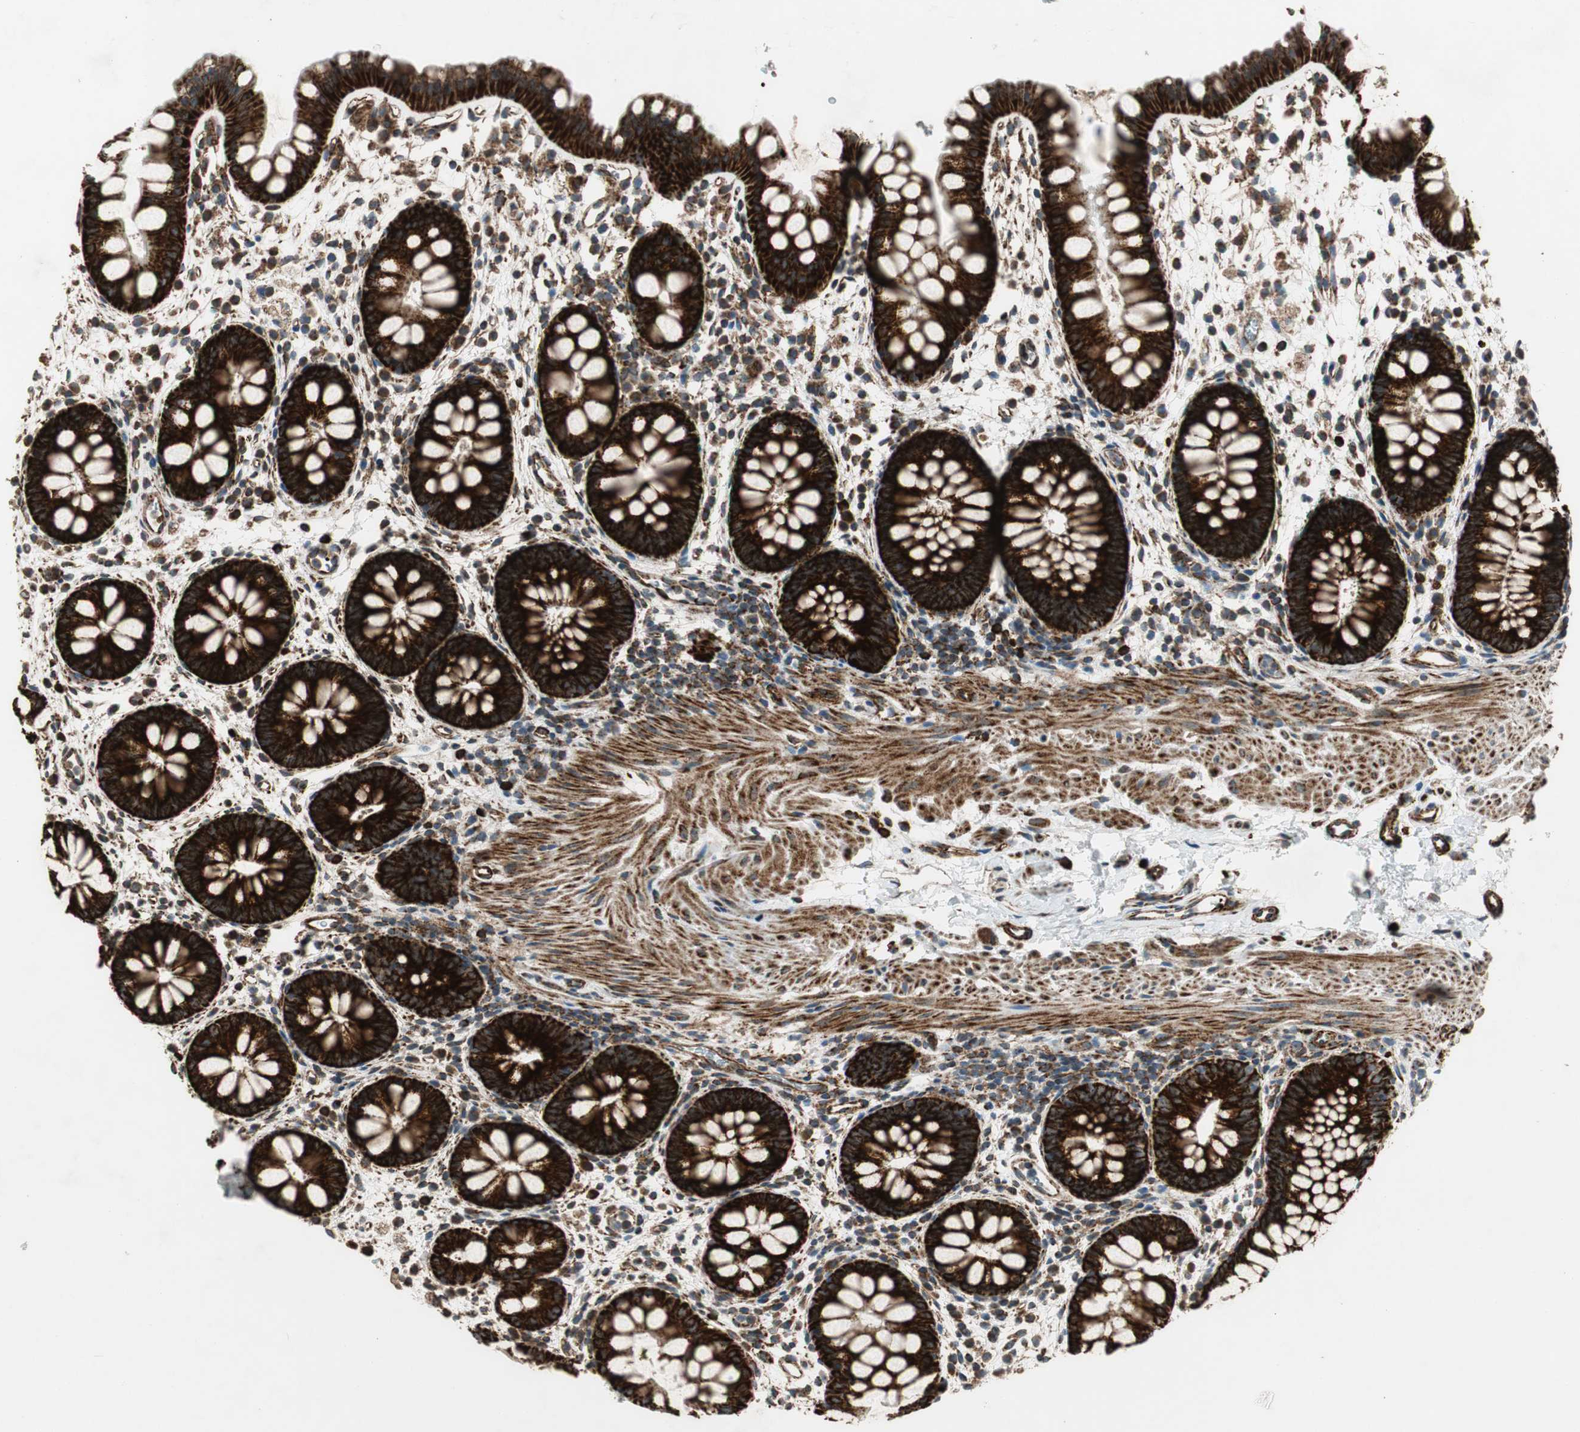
{"staining": {"intensity": "strong", "quantity": ">75%", "location": "cytoplasmic/membranous"}, "tissue": "rectum", "cell_type": "Glandular cells", "image_type": "normal", "snomed": [{"axis": "morphology", "description": "Normal tissue, NOS"}, {"axis": "topography", "description": "Rectum"}], "caption": "Immunohistochemical staining of benign rectum demonstrates >75% levels of strong cytoplasmic/membranous protein staining in about >75% of glandular cells. The protein of interest is shown in brown color, while the nuclei are stained blue.", "gene": "AKAP1", "patient": {"sex": "female", "age": 24}}